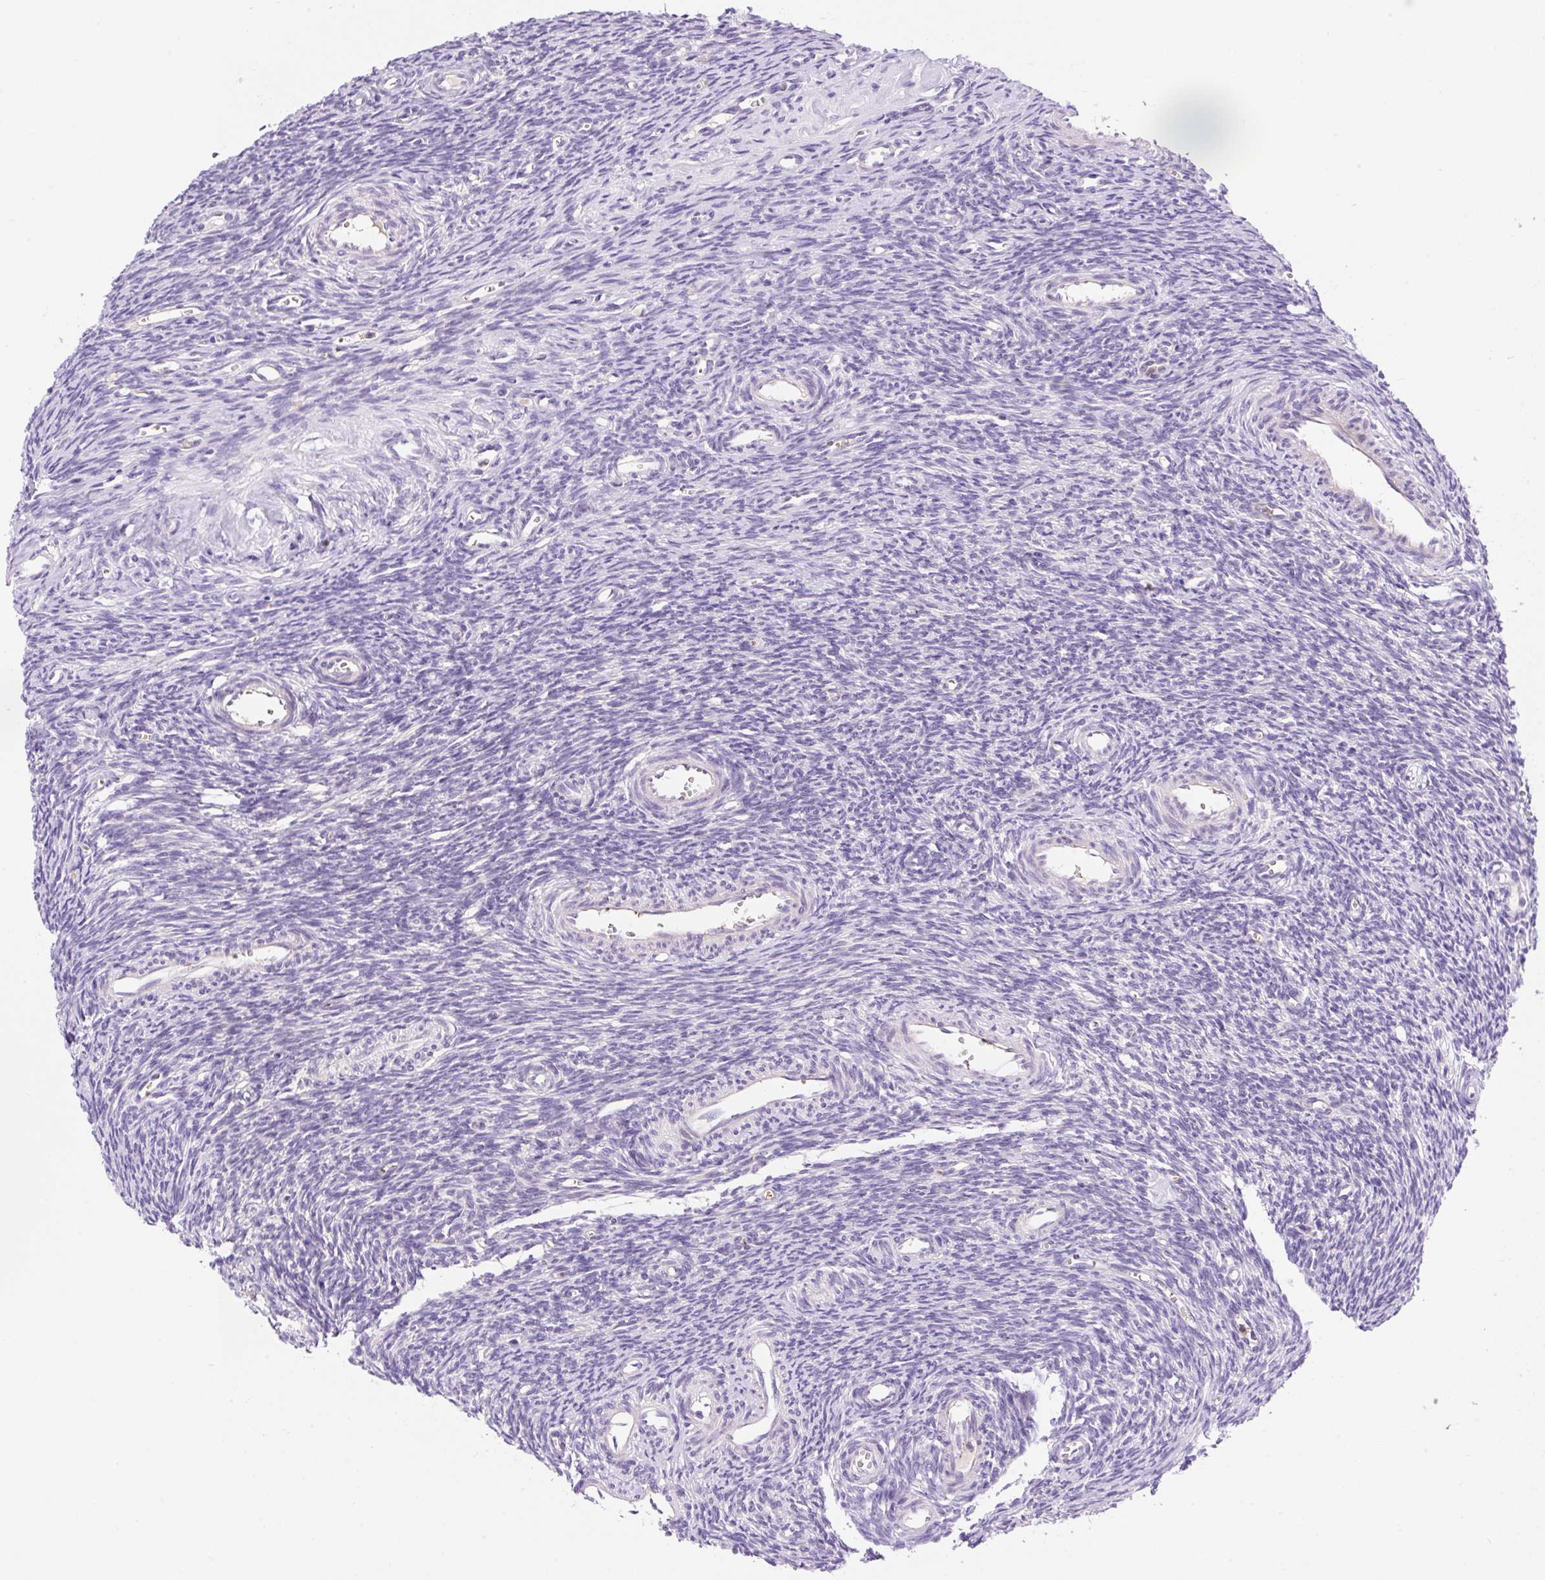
{"staining": {"intensity": "negative", "quantity": "none", "location": "none"}, "tissue": "ovary", "cell_type": "Ovarian stroma cells", "image_type": "normal", "snomed": [{"axis": "morphology", "description": "Normal tissue, NOS"}, {"axis": "topography", "description": "Ovary"}], "caption": "IHC image of normal human ovary stained for a protein (brown), which exhibits no positivity in ovarian stroma cells.", "gene": "LHFPL5", "patient": {"sex": "female", "age": 39}}